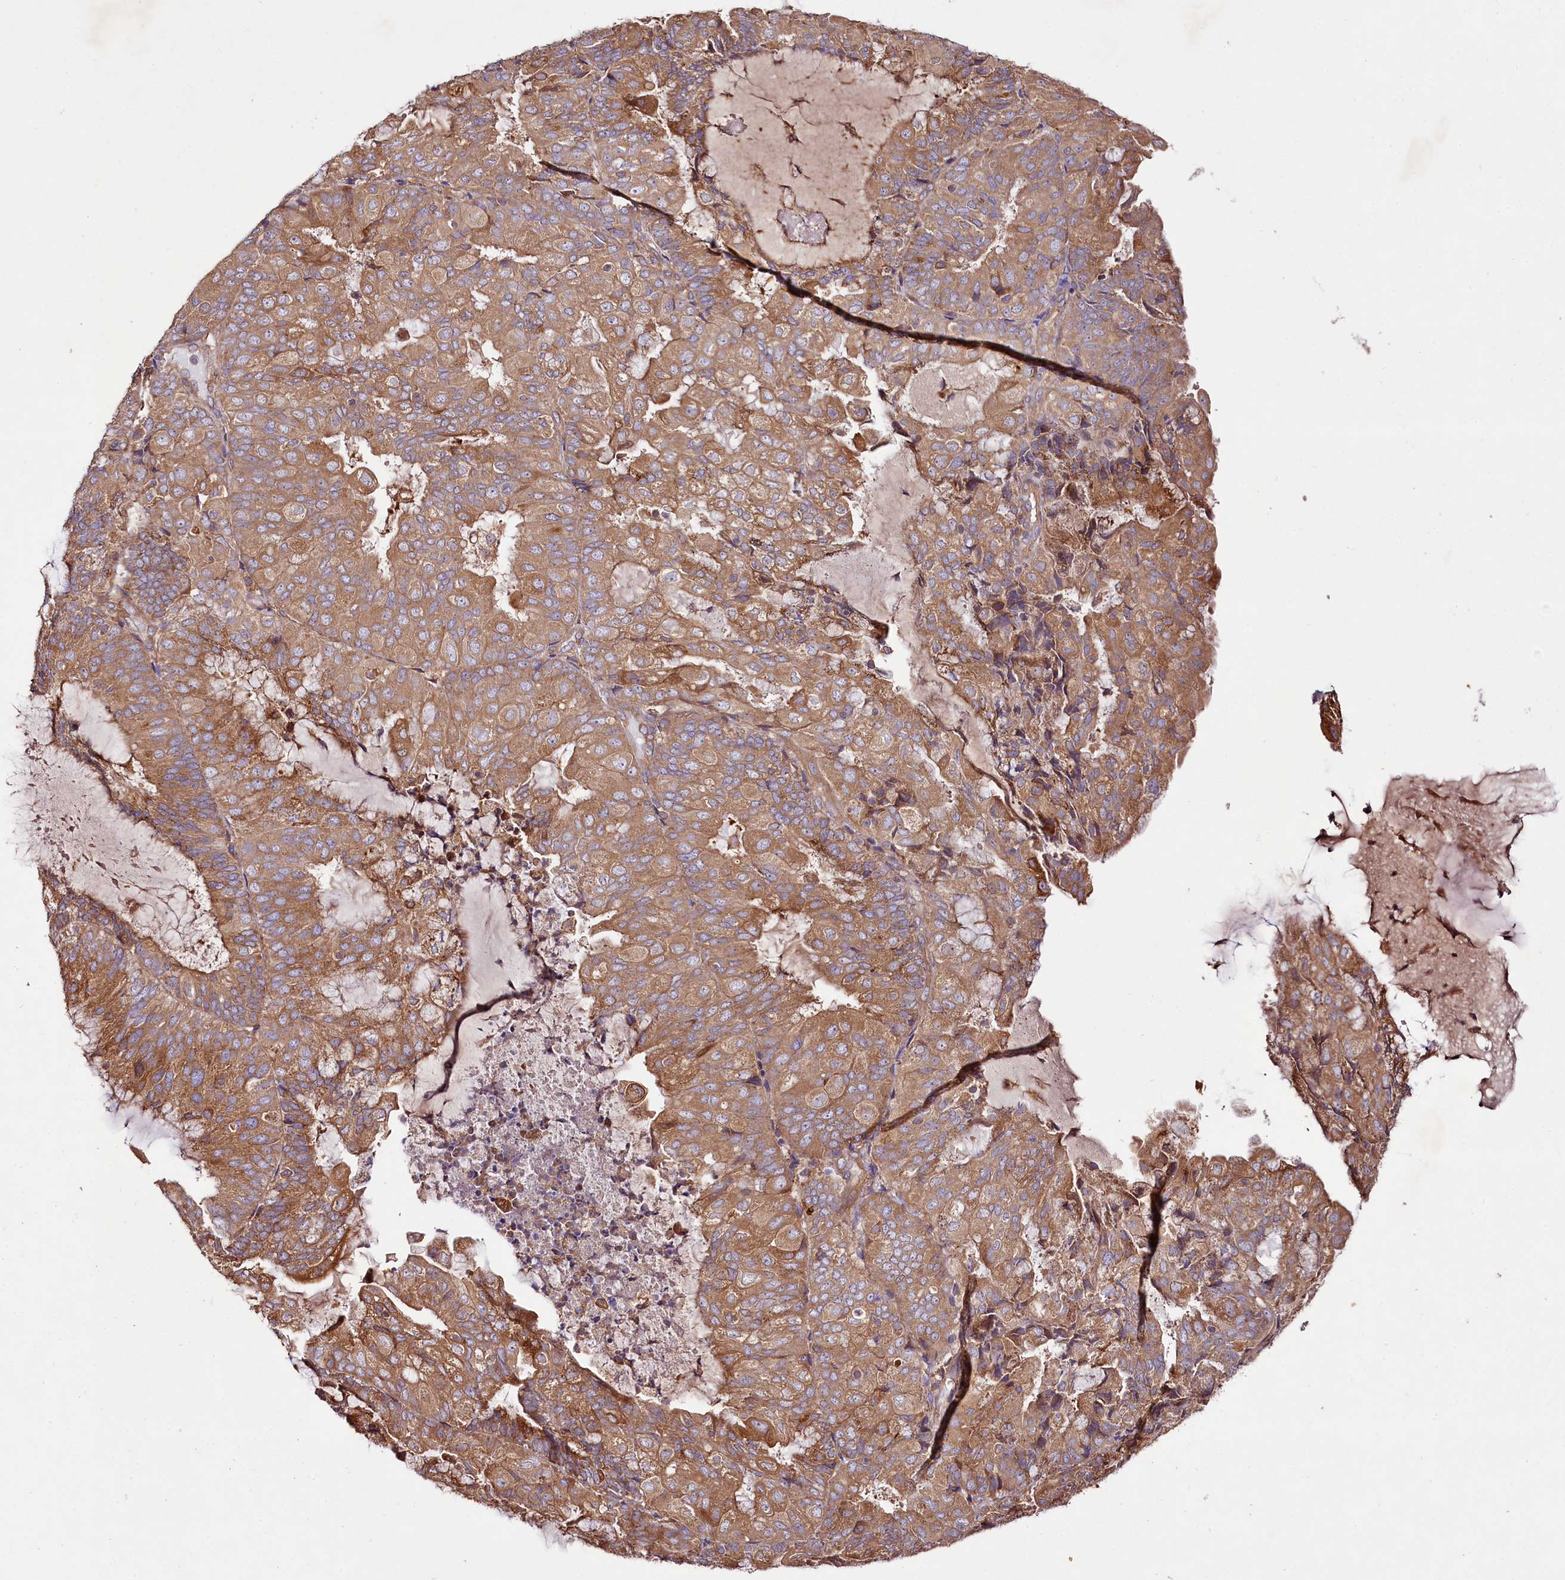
{"staining": {"intensity": "moderate", "quantity": ">75%", "location": "cytoplasmic/membranous"}, "tissue": "endometrial cancer", "cell_type": "Tumor cells", "image_type": "cancer", "snomed": [{"axis": "morphology", "description": "Adenocarcinoma, NOS"}, {"axis": "topography", "description": "Endometrium"}], "caption": "This photomicrograph exhibits immunohistochemistry staining of endometrial adenocarcinoma, with medium moderate cytoplasmic/membranous expression in about >75% of tumor cells.", "gene": "CEP295", "patient": {"sex": "female", "age": 81}}